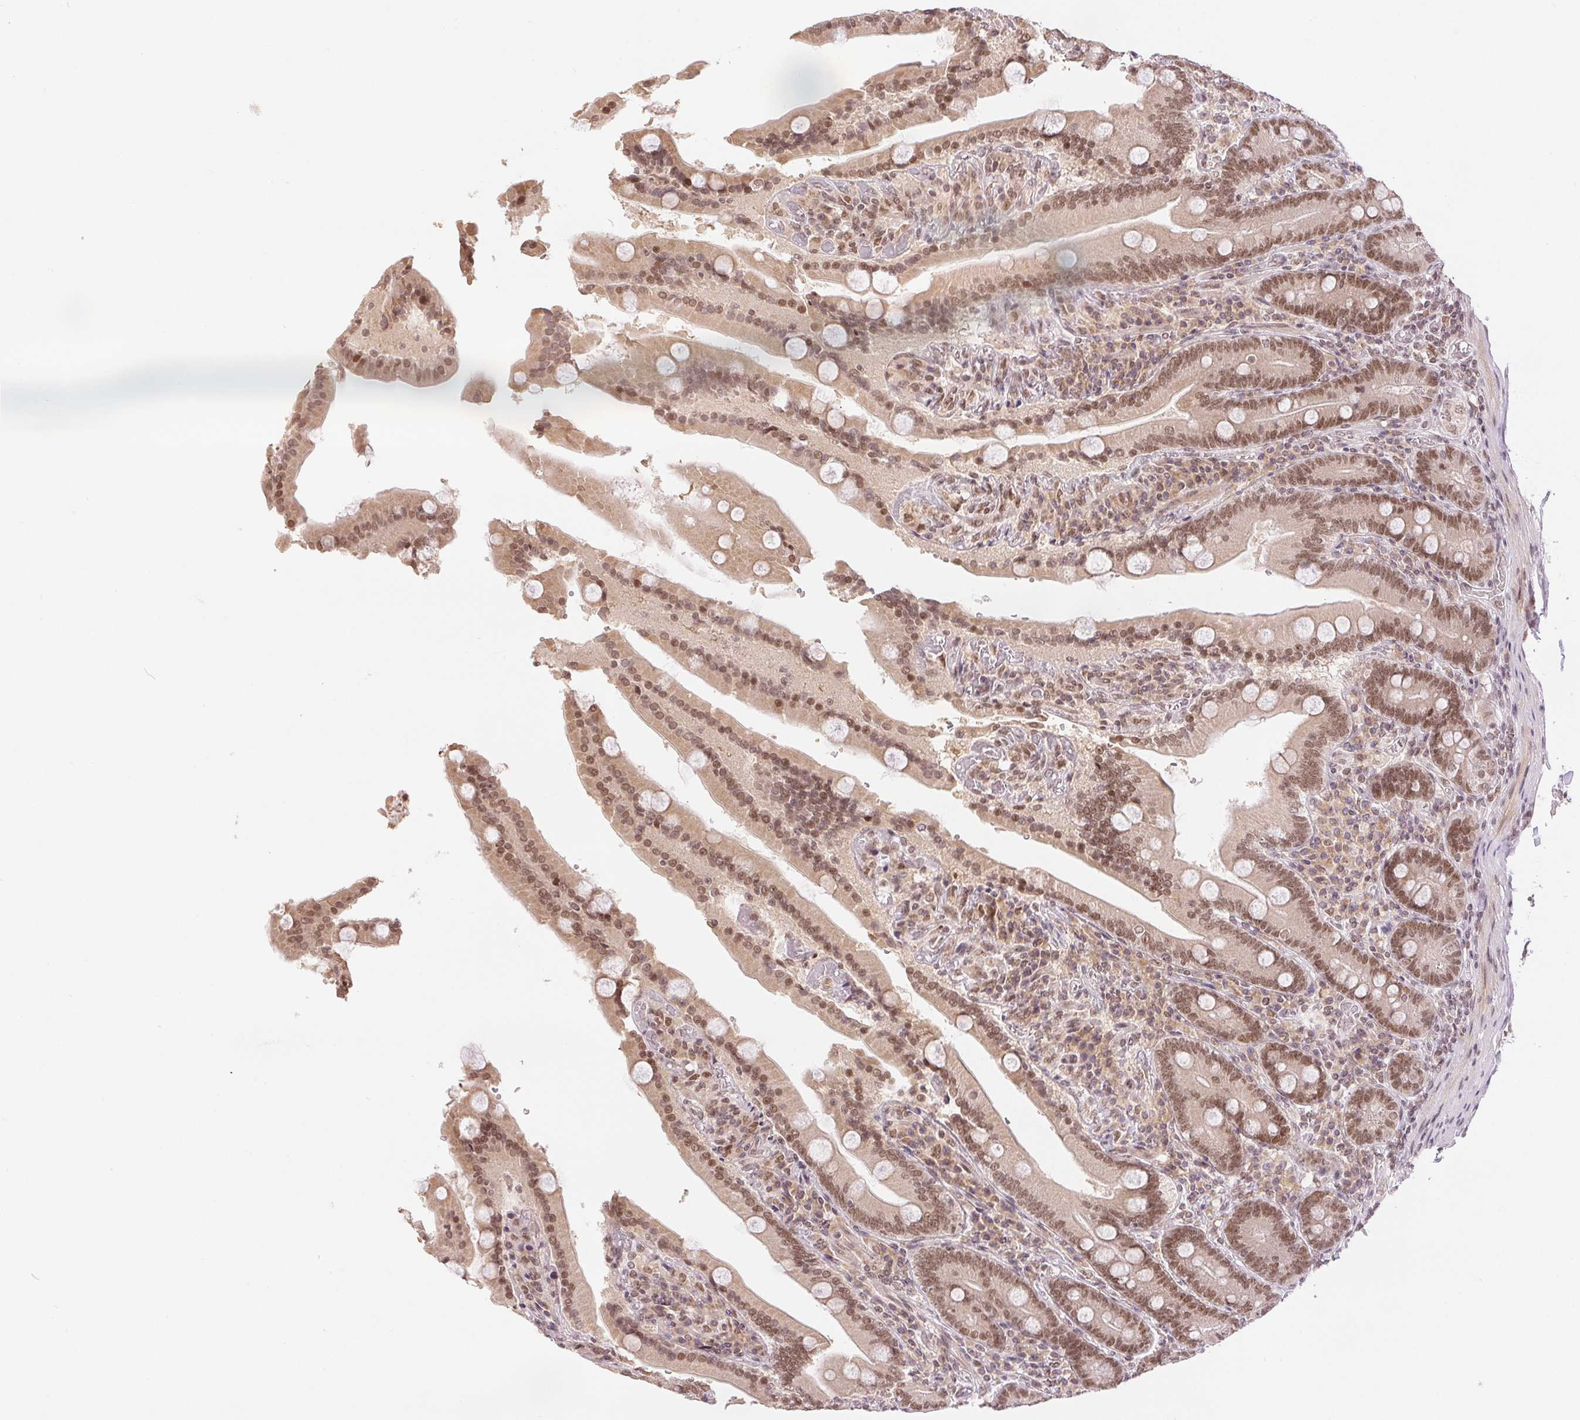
{"staining": {"intensity": "moderate", "quantity": ">75%", "location": "nuclear"}, "tissue": "duodenum", "cell_type": "Glandular cells", "image_type": "normal", "snomed": [{"axis": "morphology", "description": "Normal tissue, NOS"}, {"axis": "topography", "description": "Duodenum"}], "caption": "Immunohistochemical staining of benign duodenum exhibits moderate nuclear protein positivity in approximately >75% of glandular cells.", "gene": "DEK", "patient": {"sex": "female", "age": 62}}